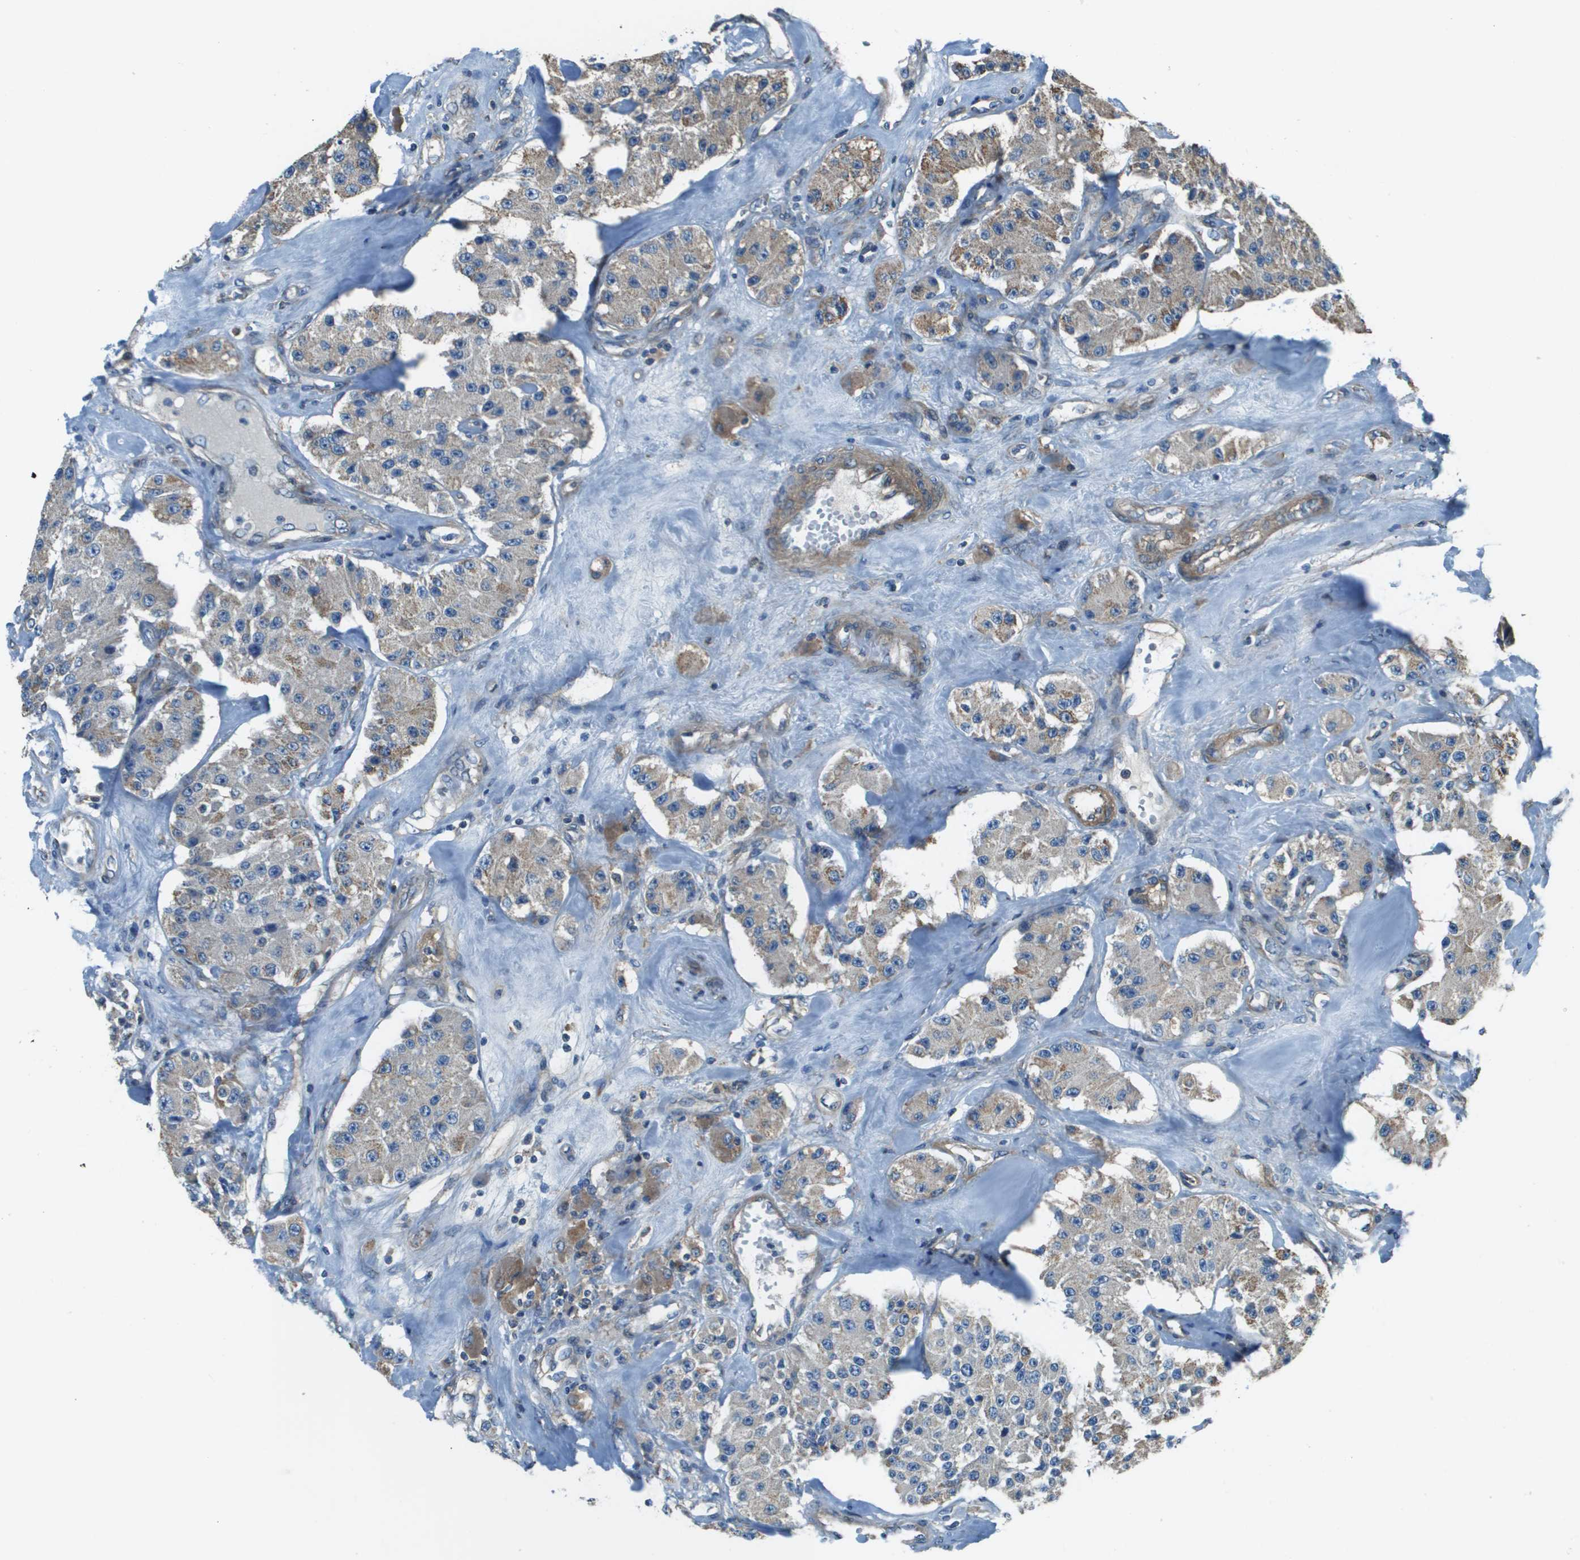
{"staining": {"intensity": "weak", "quantity": "<25%", "location": "cytoplasmic/membranous"}, "tissue": "carcinoid", "cell_type": "Tumor cells", "image_type": "cancer", "snomed": [{"axis": "morphology", "description": "Carcinoid, malignant, NOS"}, {"axis": "topography", "description": "Pancreas"}], "caption": "Immunohistochemical staining of human malignant carcinoid reveals no significant expression in tumor cells.", "gene": "TMEM51", "patient": {"sex": "male", "age": 41}}